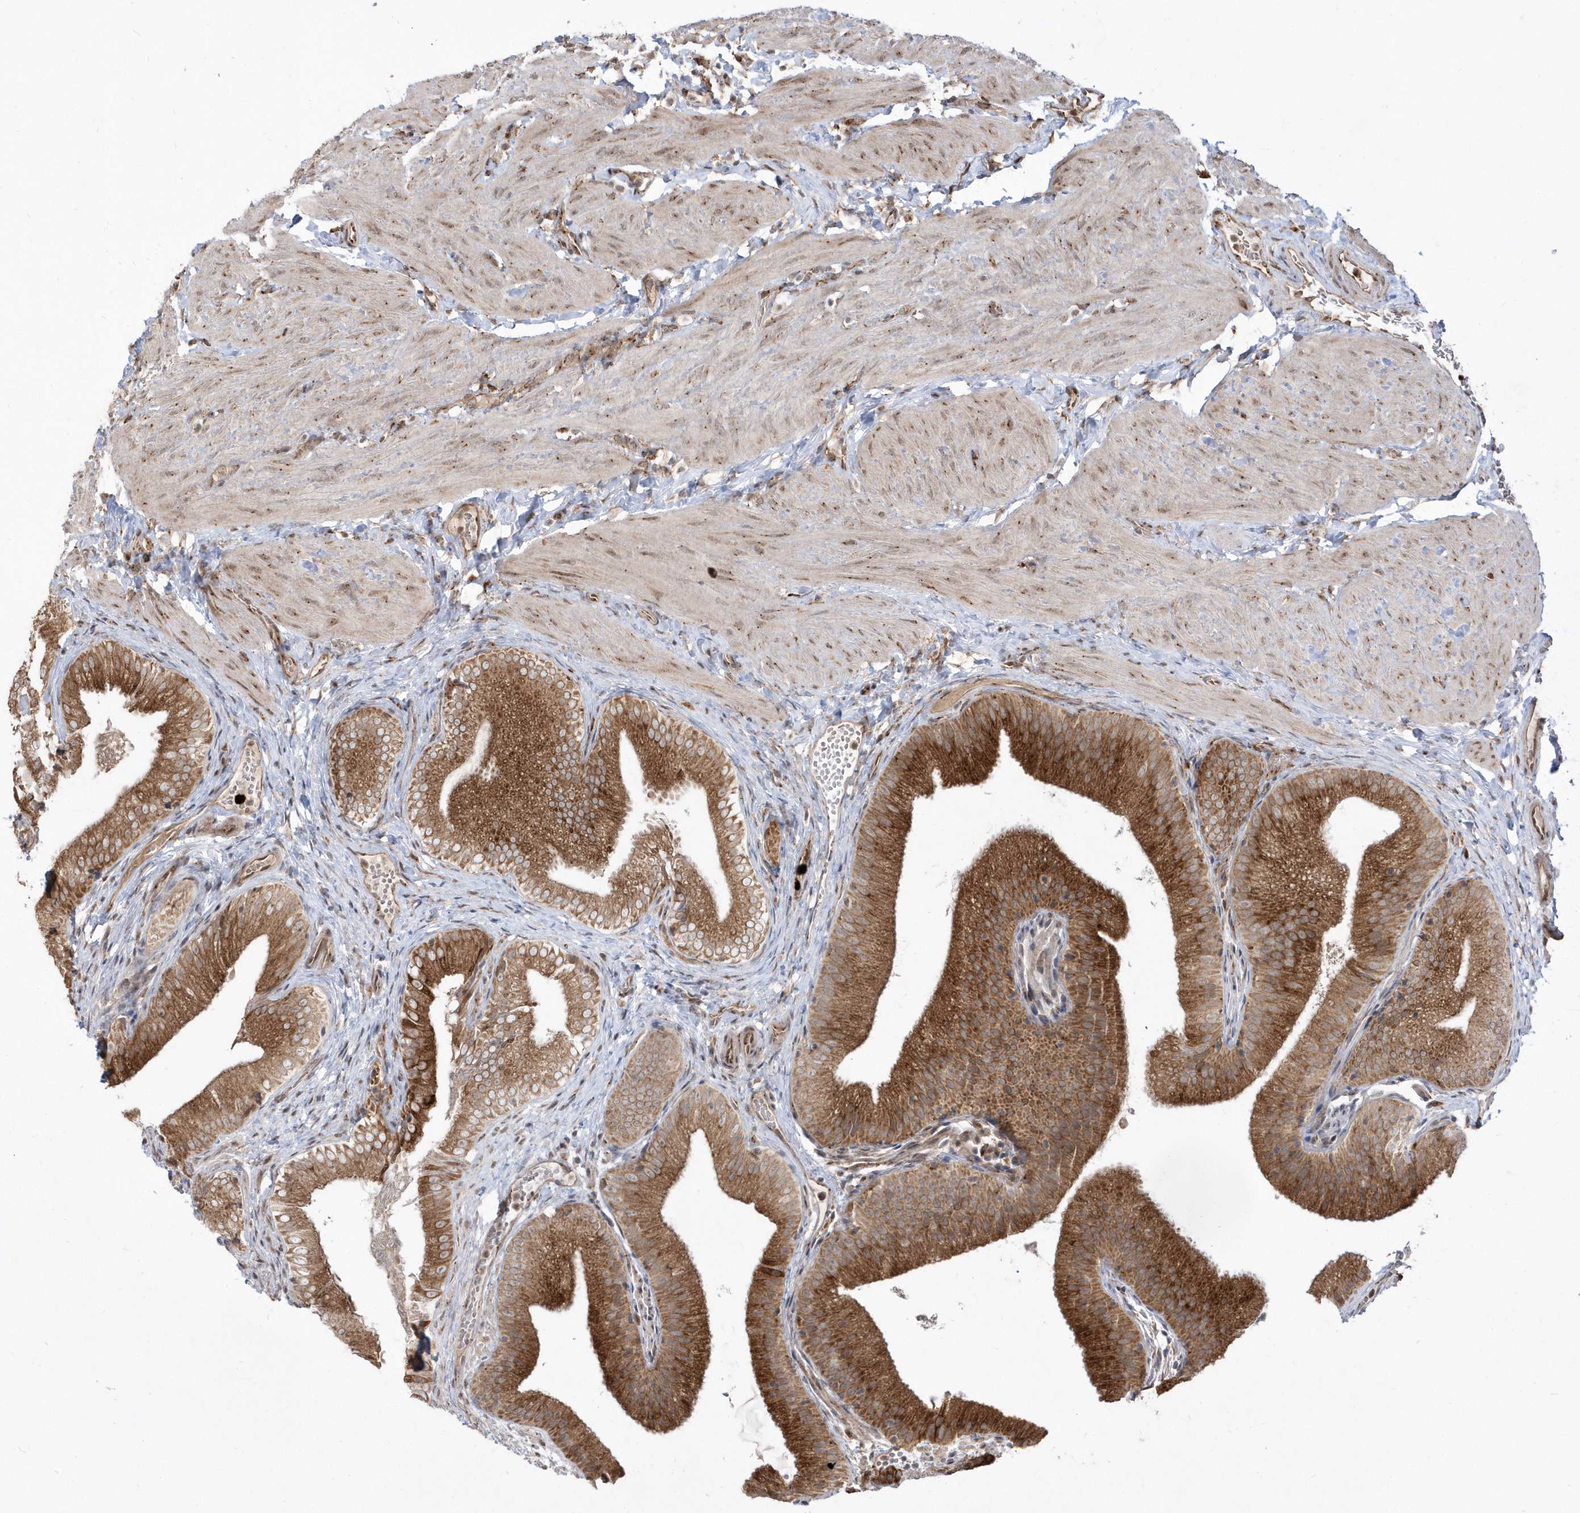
{"staining": {"intensity": "strong", "quantity": ">75%", "location": "cytoplasmic/membranous"}, "tissue": "gallbladder", "cell_type": "Glandular cells", "image_type": "normal", "snomed": [{"axis": "morphology", "description": "Normal tissue, NOS"}, {"axis": "topography", "description": "Gallbladder"}], "caption": "Immunohistochemistry (IHC) (DAB) staining of unremarkable gallbladder displays strong cytoplasmic/membranous protein expression in approximately >75% of glandular cells.", "gene": "EPC2", "patient": {"sex": "female", "age": 30}}